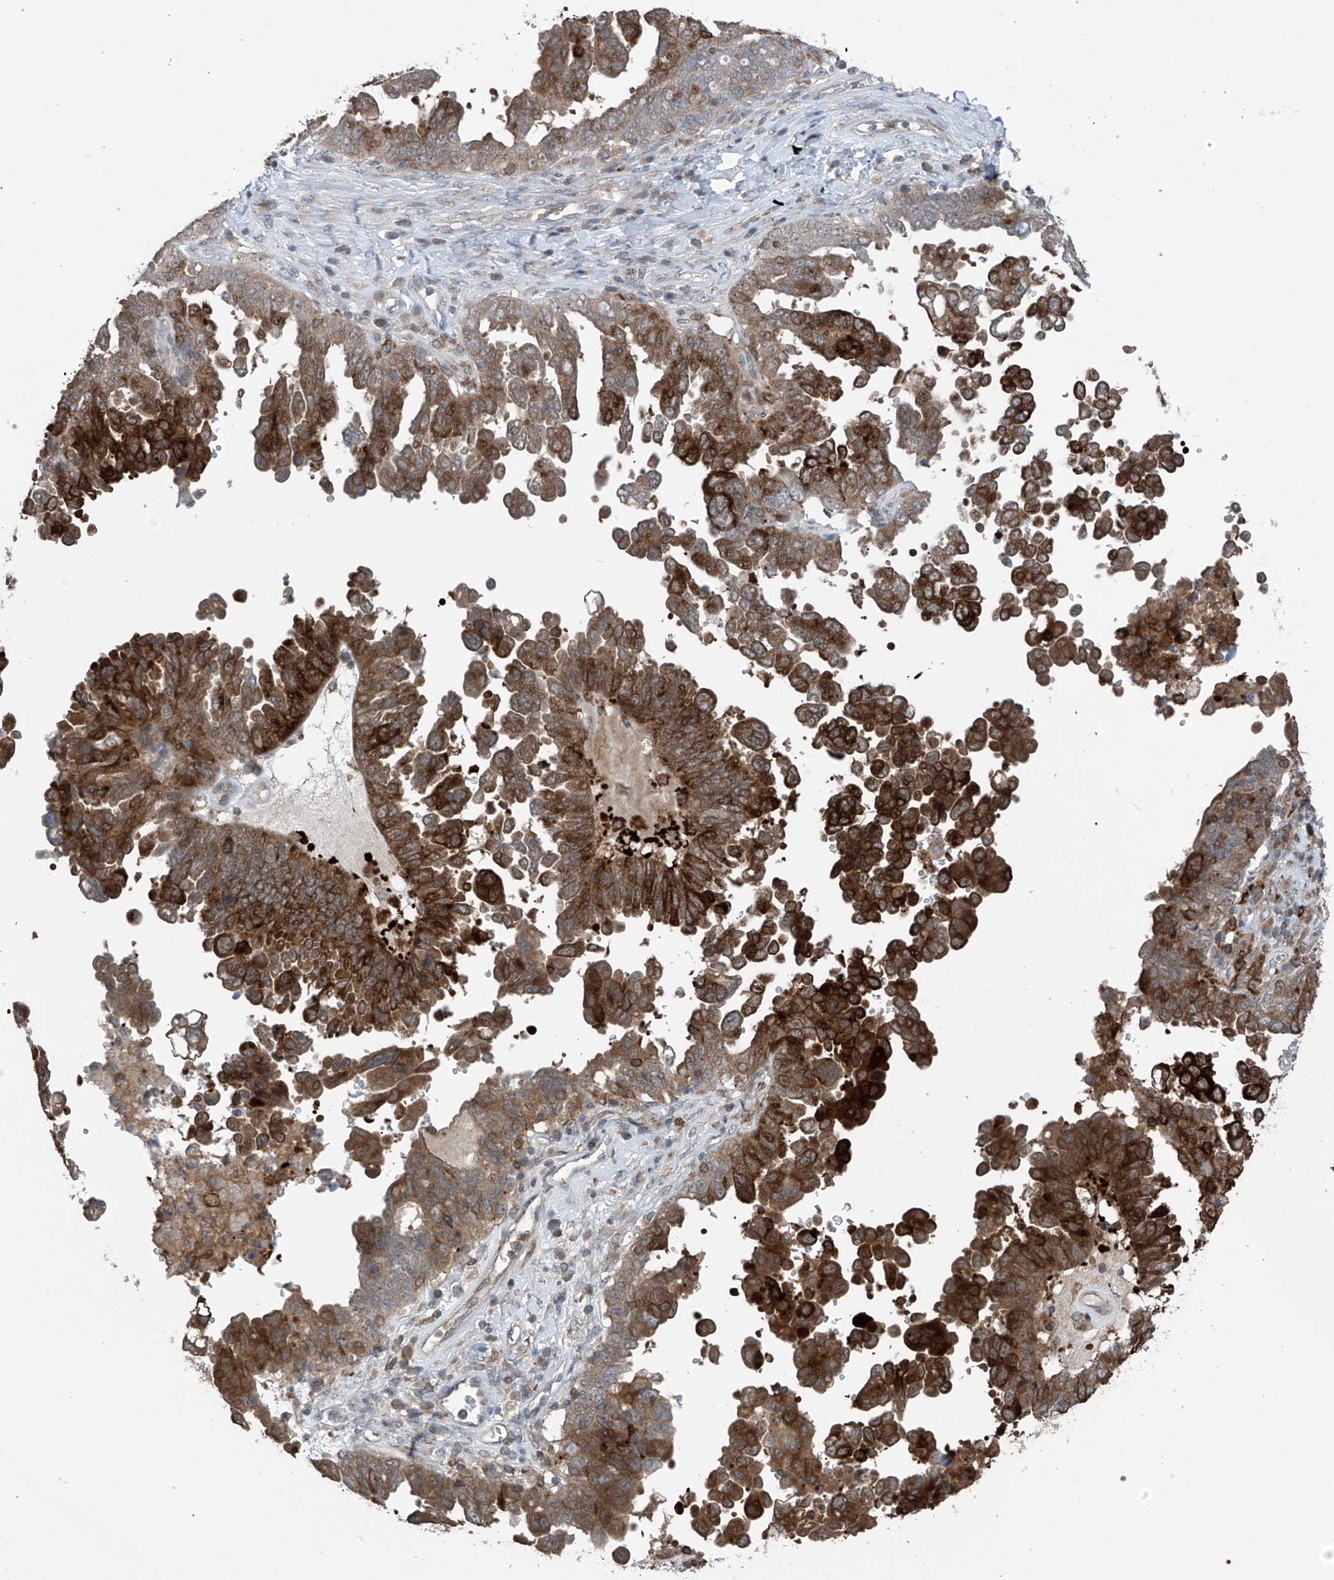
{"staining": {"intensity": "strong", "quantity": ">75%", "location": "cytoplasmic/membranous"}, "tissue": "ovarian cancer", "cell_type": "Tumor cells", "image_type": "cancer", "snomed": [{"axis": "morphology", "description": "Carcinoma, endometroid"}, {"axis": "topography", "description": "Ovary"}], "caption": "Brown immunohistochemical staining in human endometroid carcinoma (ovarian) shows strong cytoplasmic/membranous staining in approximately >75% of tumor cells. (brown staining indicates protein expression, while blue staining denotes nuclei).", "gene": "SAMD3", "patient": {"sex": "female", "age": 62}}